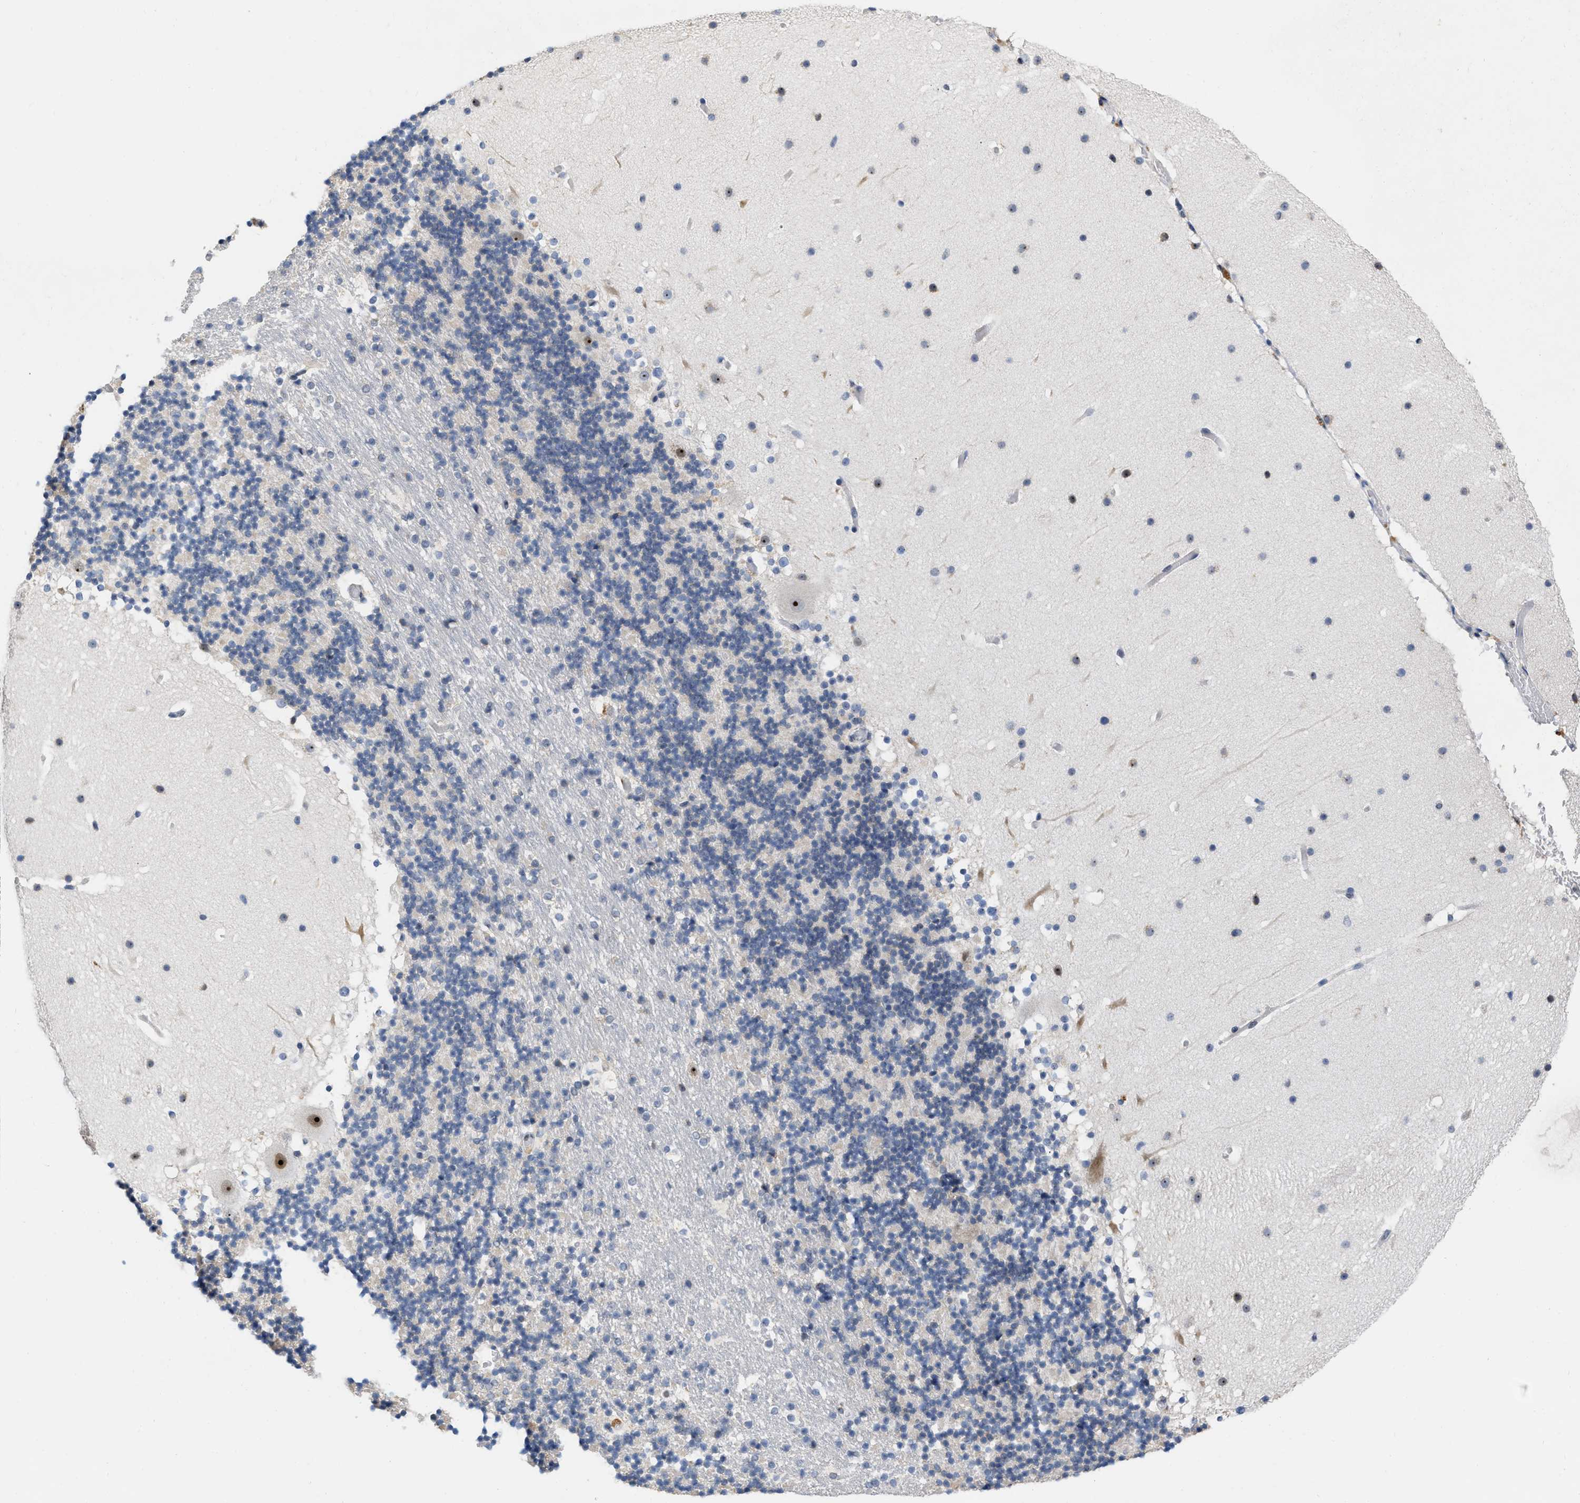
{"staining": {"intensity": "negative", "quantity": "none", "location": "none"}, "tissue": "cerebellum", "cell_type": "Cells in granular layer", "image_type": "normal", "snomed": [{"axis": "morphology", "description": "Normal tissue, NOS"}, {"axis": "topography", "description": "Cerebellum"}], "caption": "A high-resolution histopathology image shows immunohistochemistry (IHC) staining of unremarkable cerebellum, which reveals no significant expression in cells in granular layer. Nuclei are stained in blue.", "gene": "ELAC2", "patient": {"sex": "male", "age": 57}}